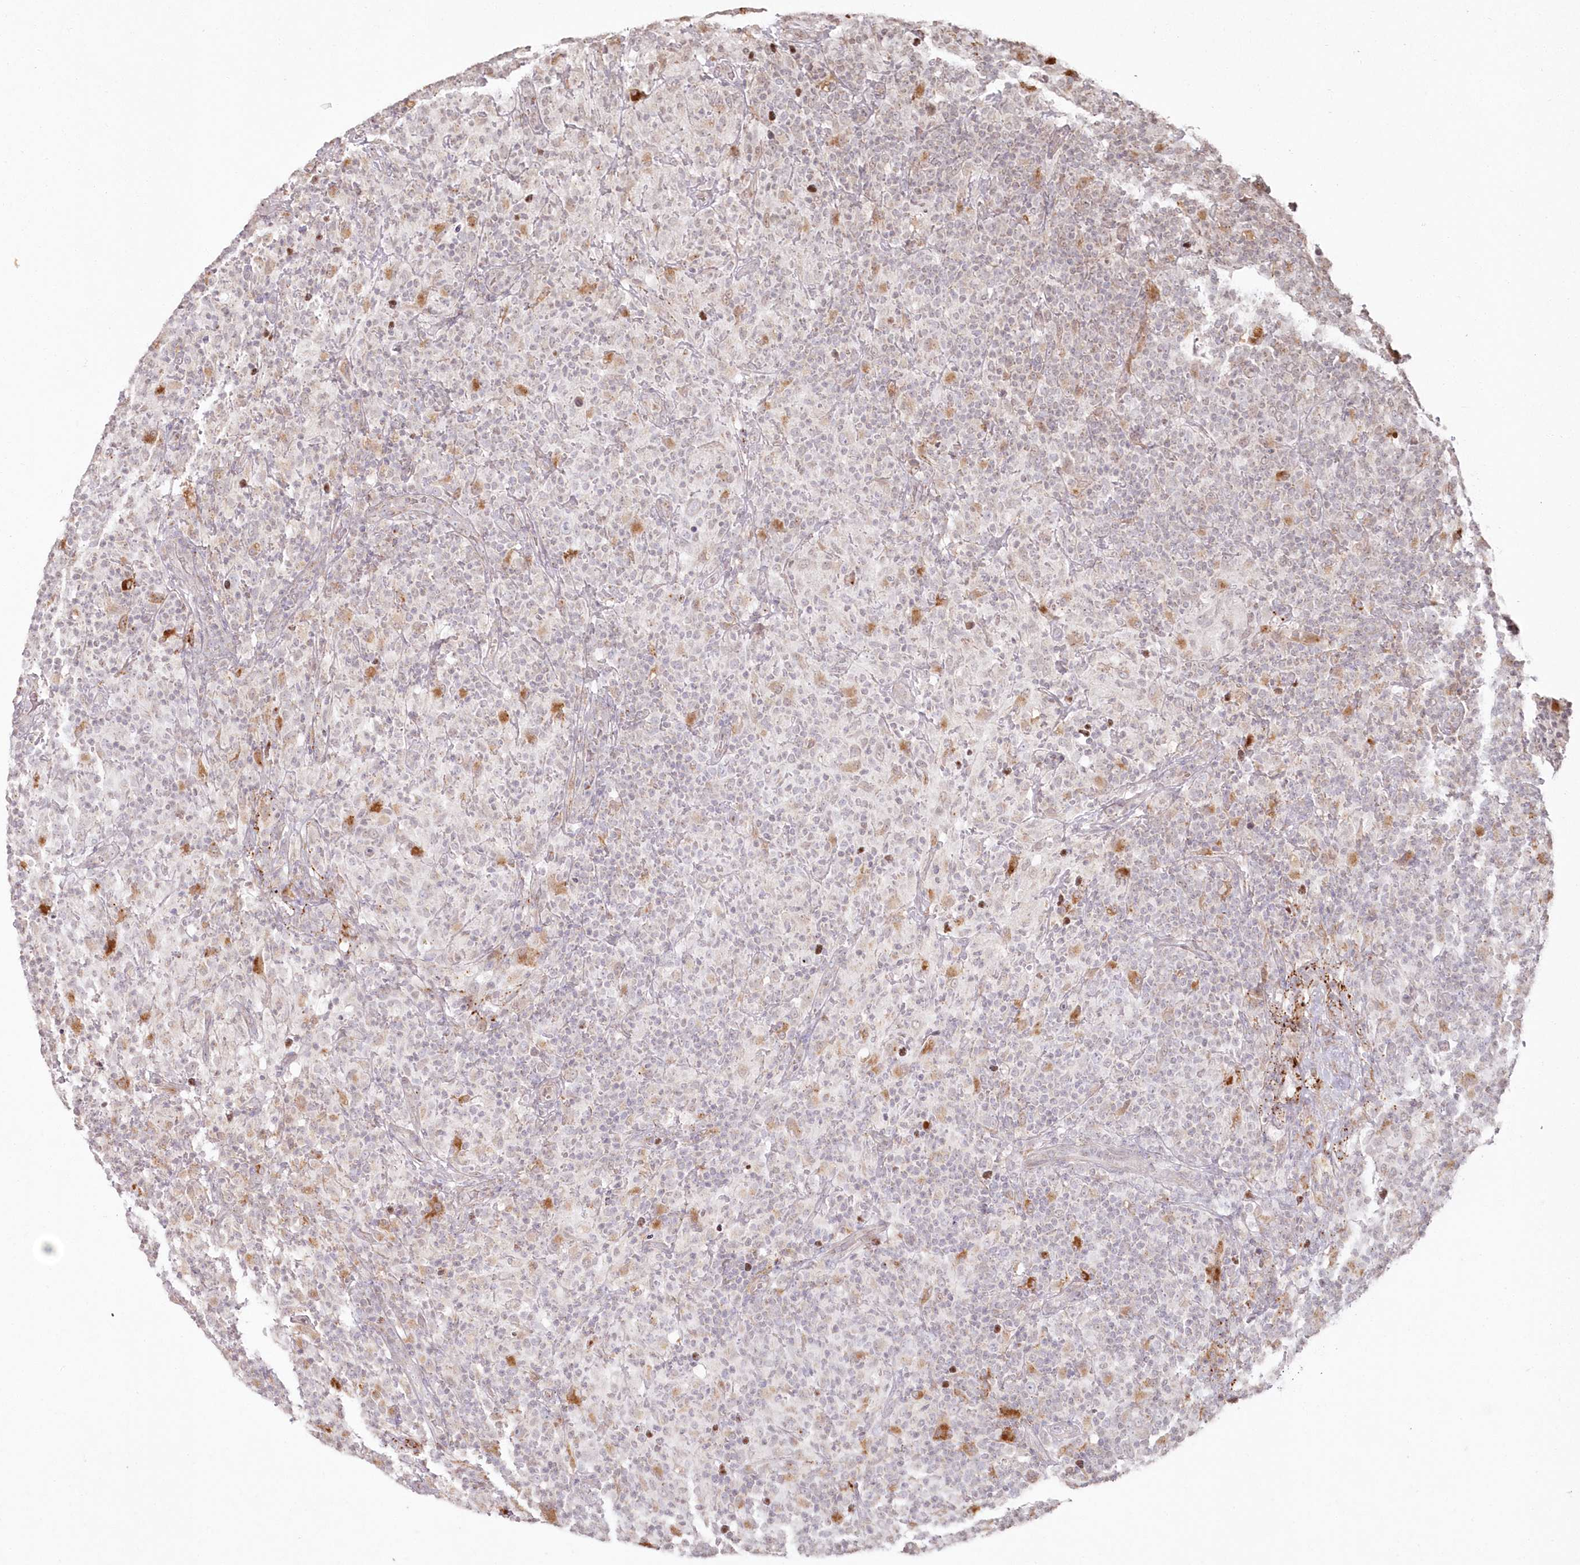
{"staining": {"intensity": "negative", "quantity": "none", "location": "none"}, "tissue": "lymphoma", "cell_type": "Tumor cells", "image_type": "cancer", "snomed": [{"axis": "morphology", "description": "Hodgkin's disease, NOS"}, {"axis": "topography", "description": "Lymph node"}], "caption": "Tumor cells show no significant protein positivity in lymphoma.", "gene": "ARSB", "patient": {"sex": "male", "age": 70}}